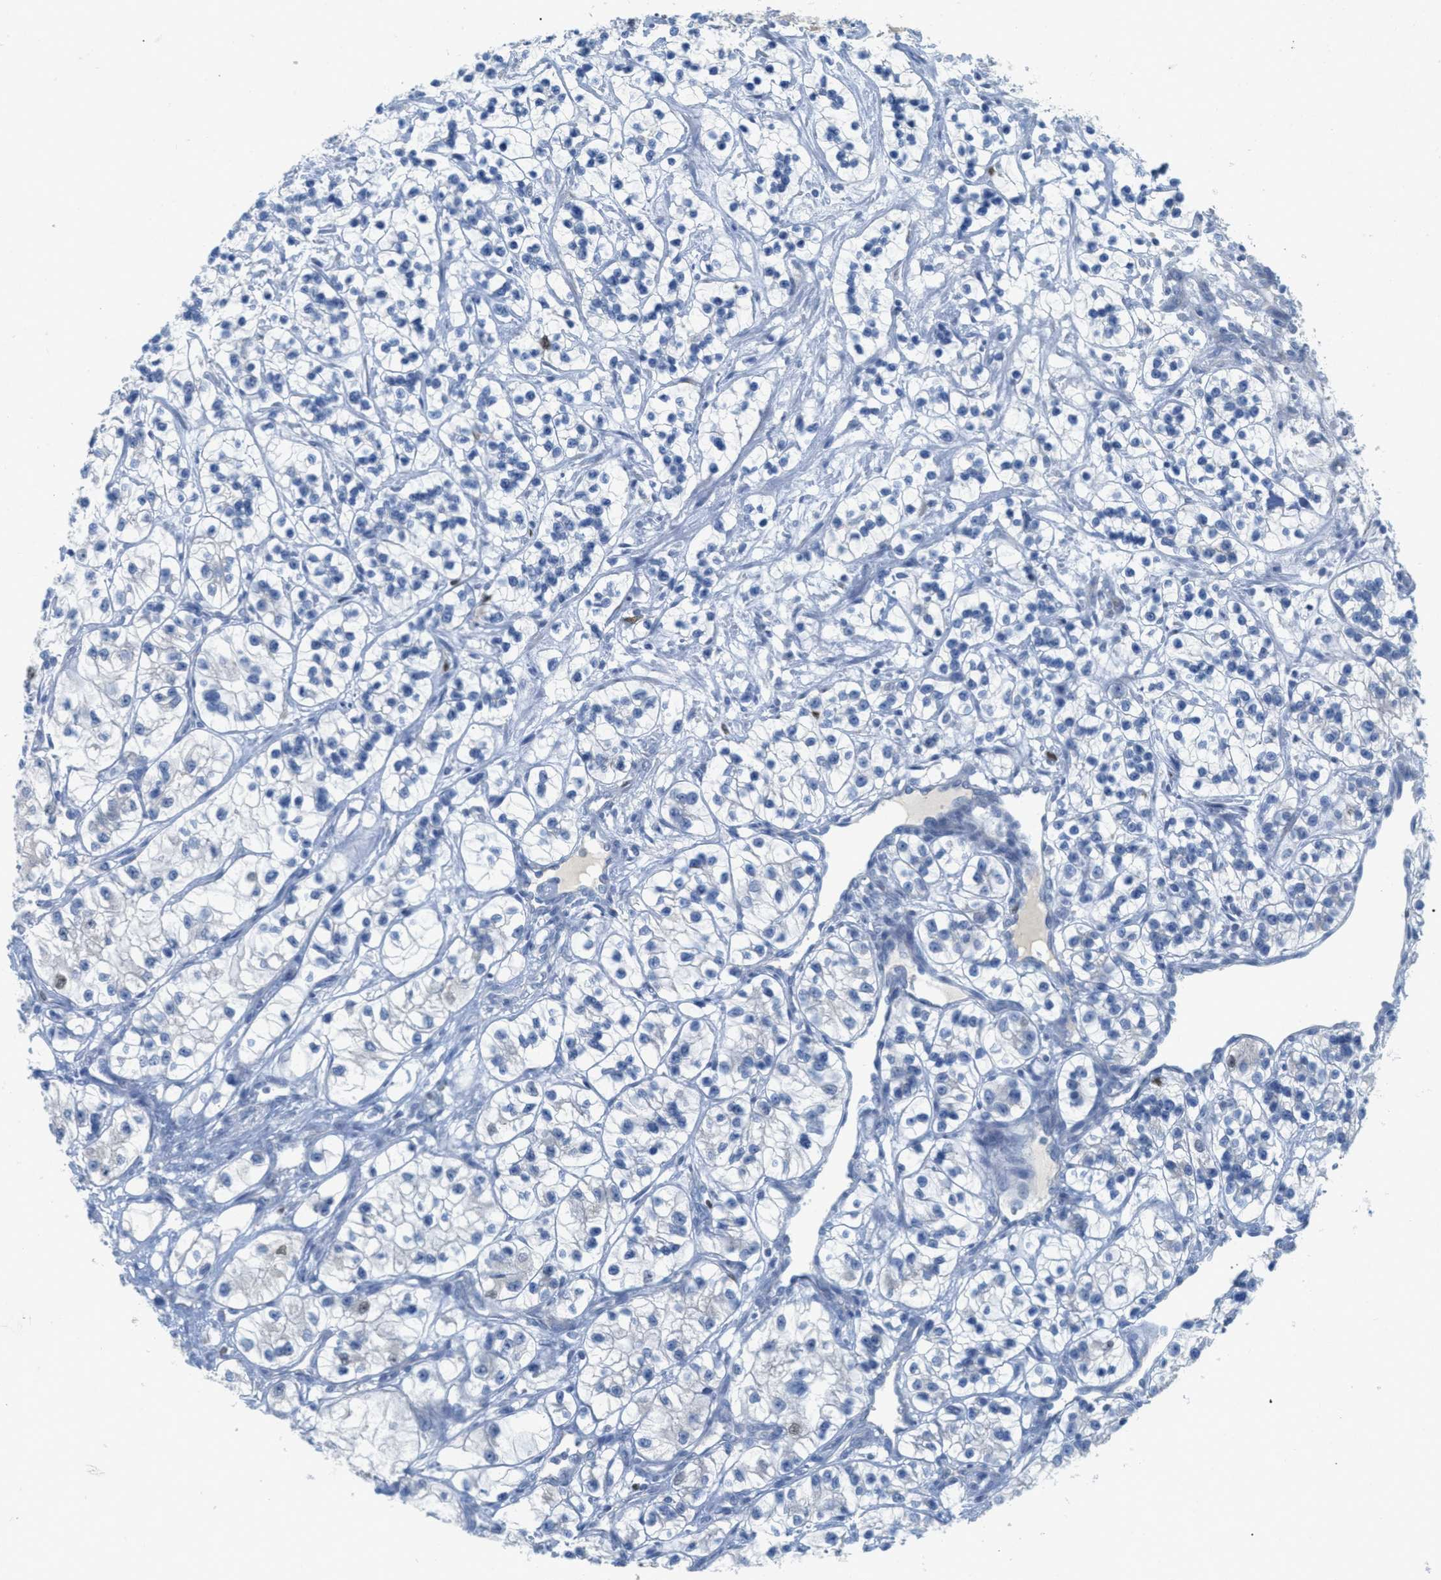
{"staining": {"intensity": "negative", "quantity": "none", "location": "none"}, "tissue": "renal cancer", "cell_type": "Tumor cells", "image_type": "cancer", "snomed": [{"axis": "morphology", "description": "Adenocarcinoma, NOS"}, {"axis": "topography", "description": "Kidney"}], "caption": "An IHC photomicrograph of renal adenocarcinoma is shown. There is no staining in tumor cells of renal adenocarcinoma.", "gene": "ORC6", "patient": {"sex": "female", "age": 57}}